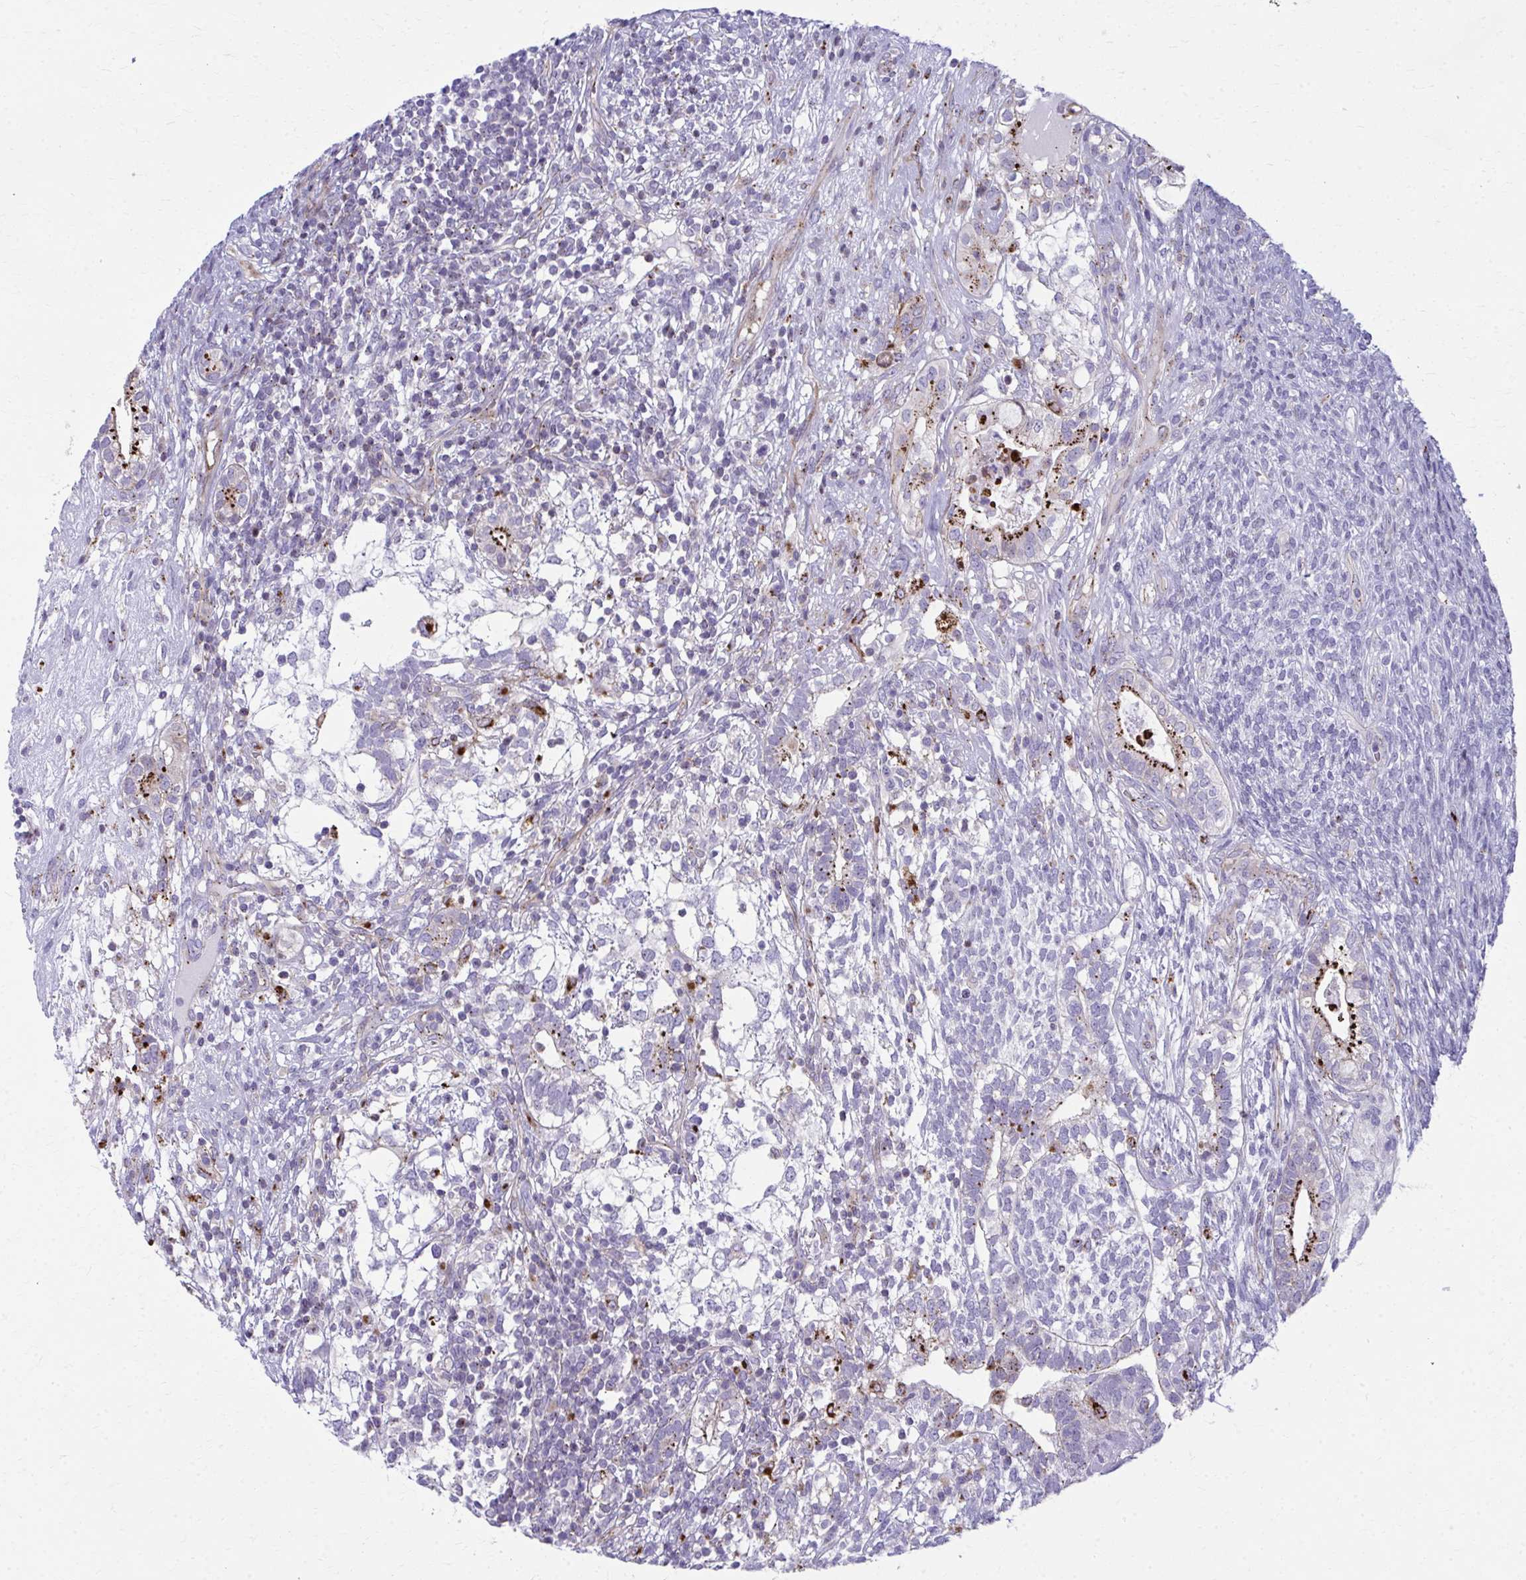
{"staining": {"intensity": "strong", "quantity": "<25%", "location": "cytoplasmic/membranous"}, "tissue": "testis cancer", "cell_type": "Tumor cells", "image_type": "cancer", "snomed": [{"axis": "morphology", "description": "Seminoma, NOS"}, {"axis": "morphology", "description": "Carcinoma, Embryonal, NOS"}, {"axis": "topography", "description": "Testis"}], "caption": "The image demonstrates immunohistochemical staining of testis embryonal carcinoma. There is strong cytoplasmic/membranous positivity is seen in approximately <25% of tumor cells.", "gene": "LRRC4B", "patient": {"sex": "male", "age": 41}}